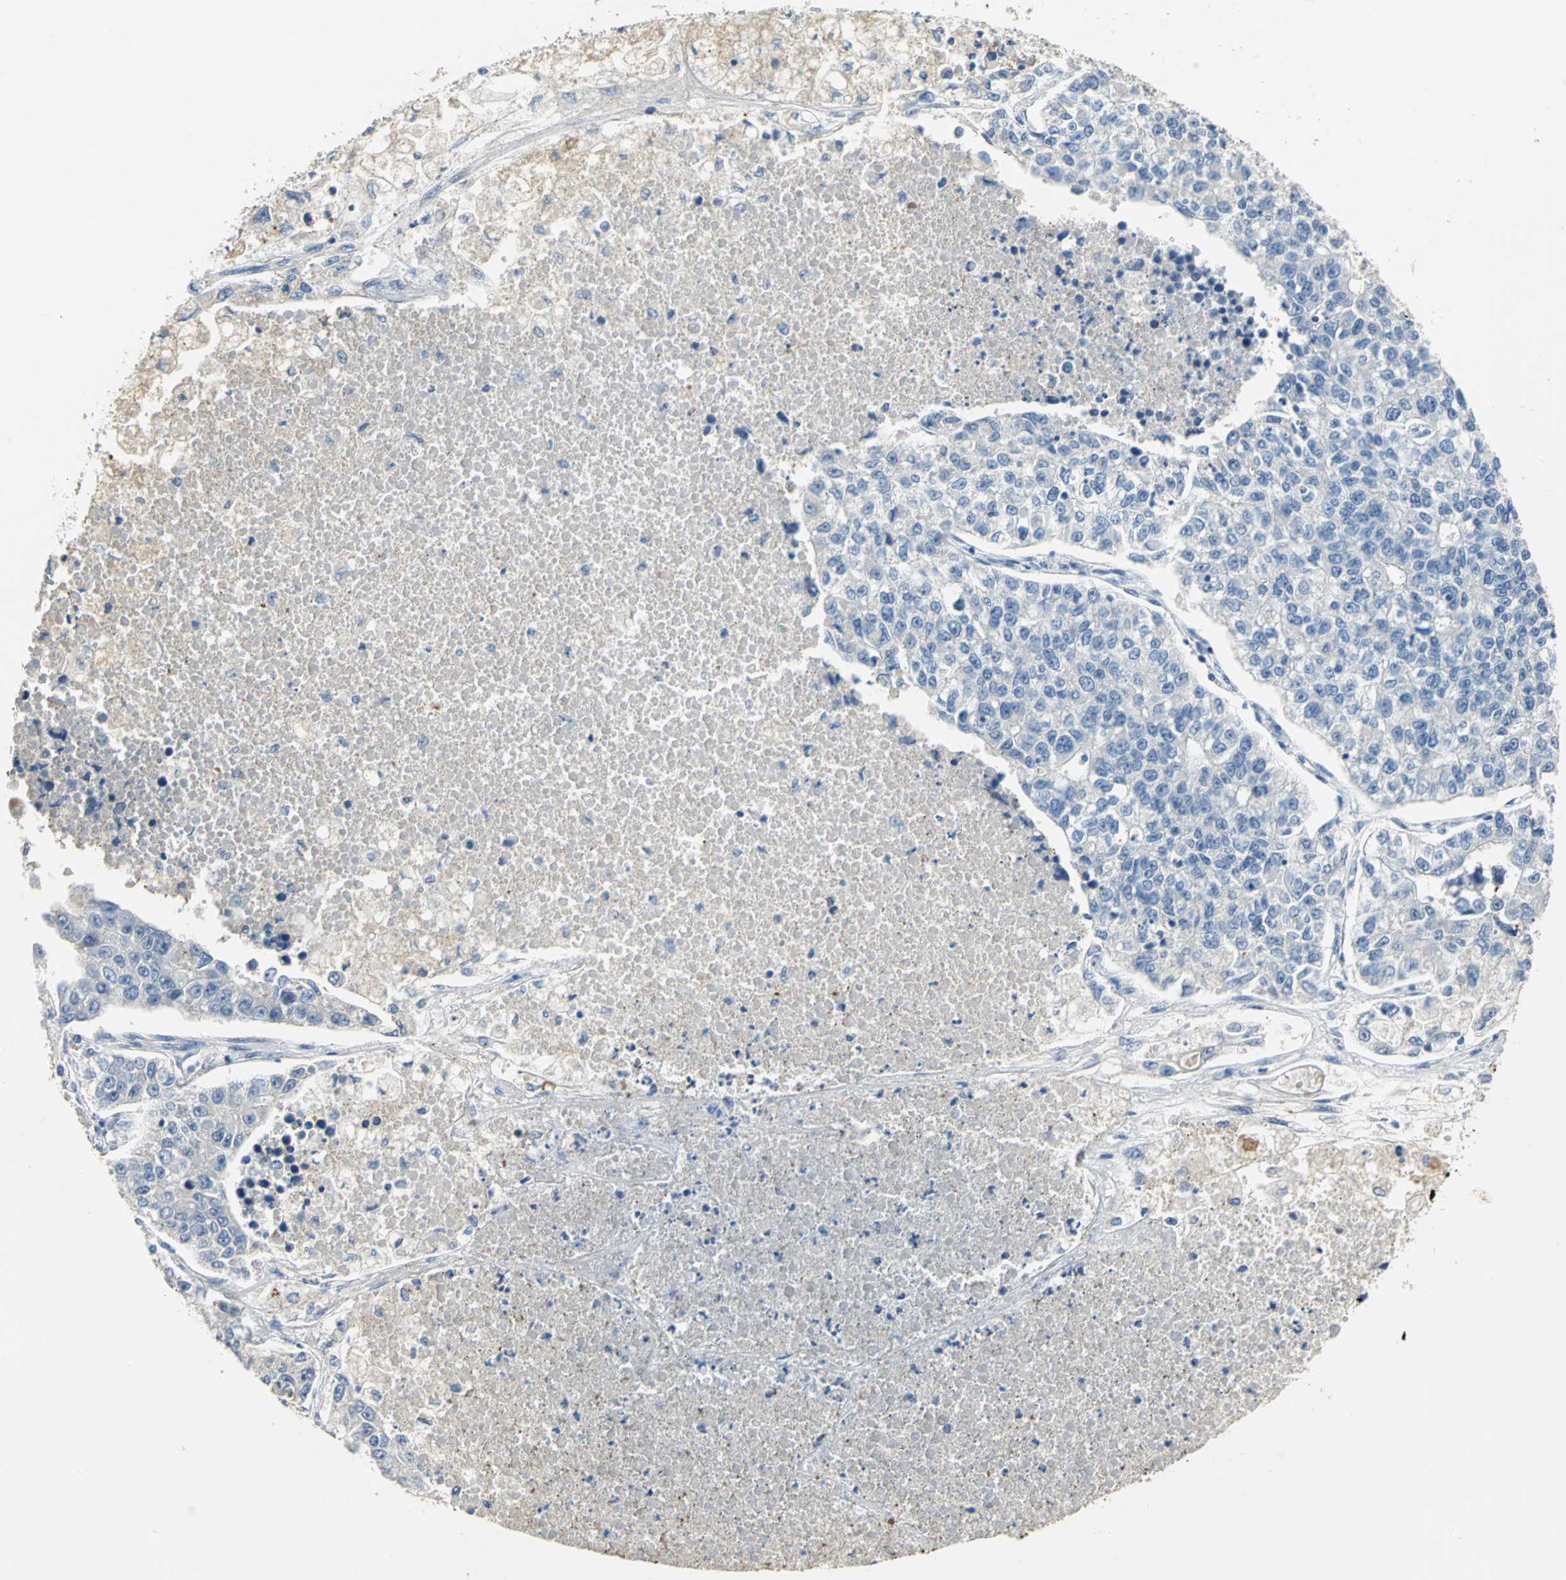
{"staining": {"intensity": "weak", "quantity": "<25%", "location": "cytoplasmic/membranous"}, "tissue": "lung cancer", "cell_type": "Tumor cells", "image_type": "cancer", "snomed": [{"axis": "morphology", "description": "Adenocarcinoma, NOS"}, {"axis": "topography", "description": "Lung"}], "caption": "This micrograph is of lung cancer (adenocarcinoma) stained with immunohistochemistry (IHC) to label a protein in brown with the nuclei are counter-stained blue. There is no expression in tumor cells.", "gene": "GYG2", "patient": {"sex": "male", "age": 49}}